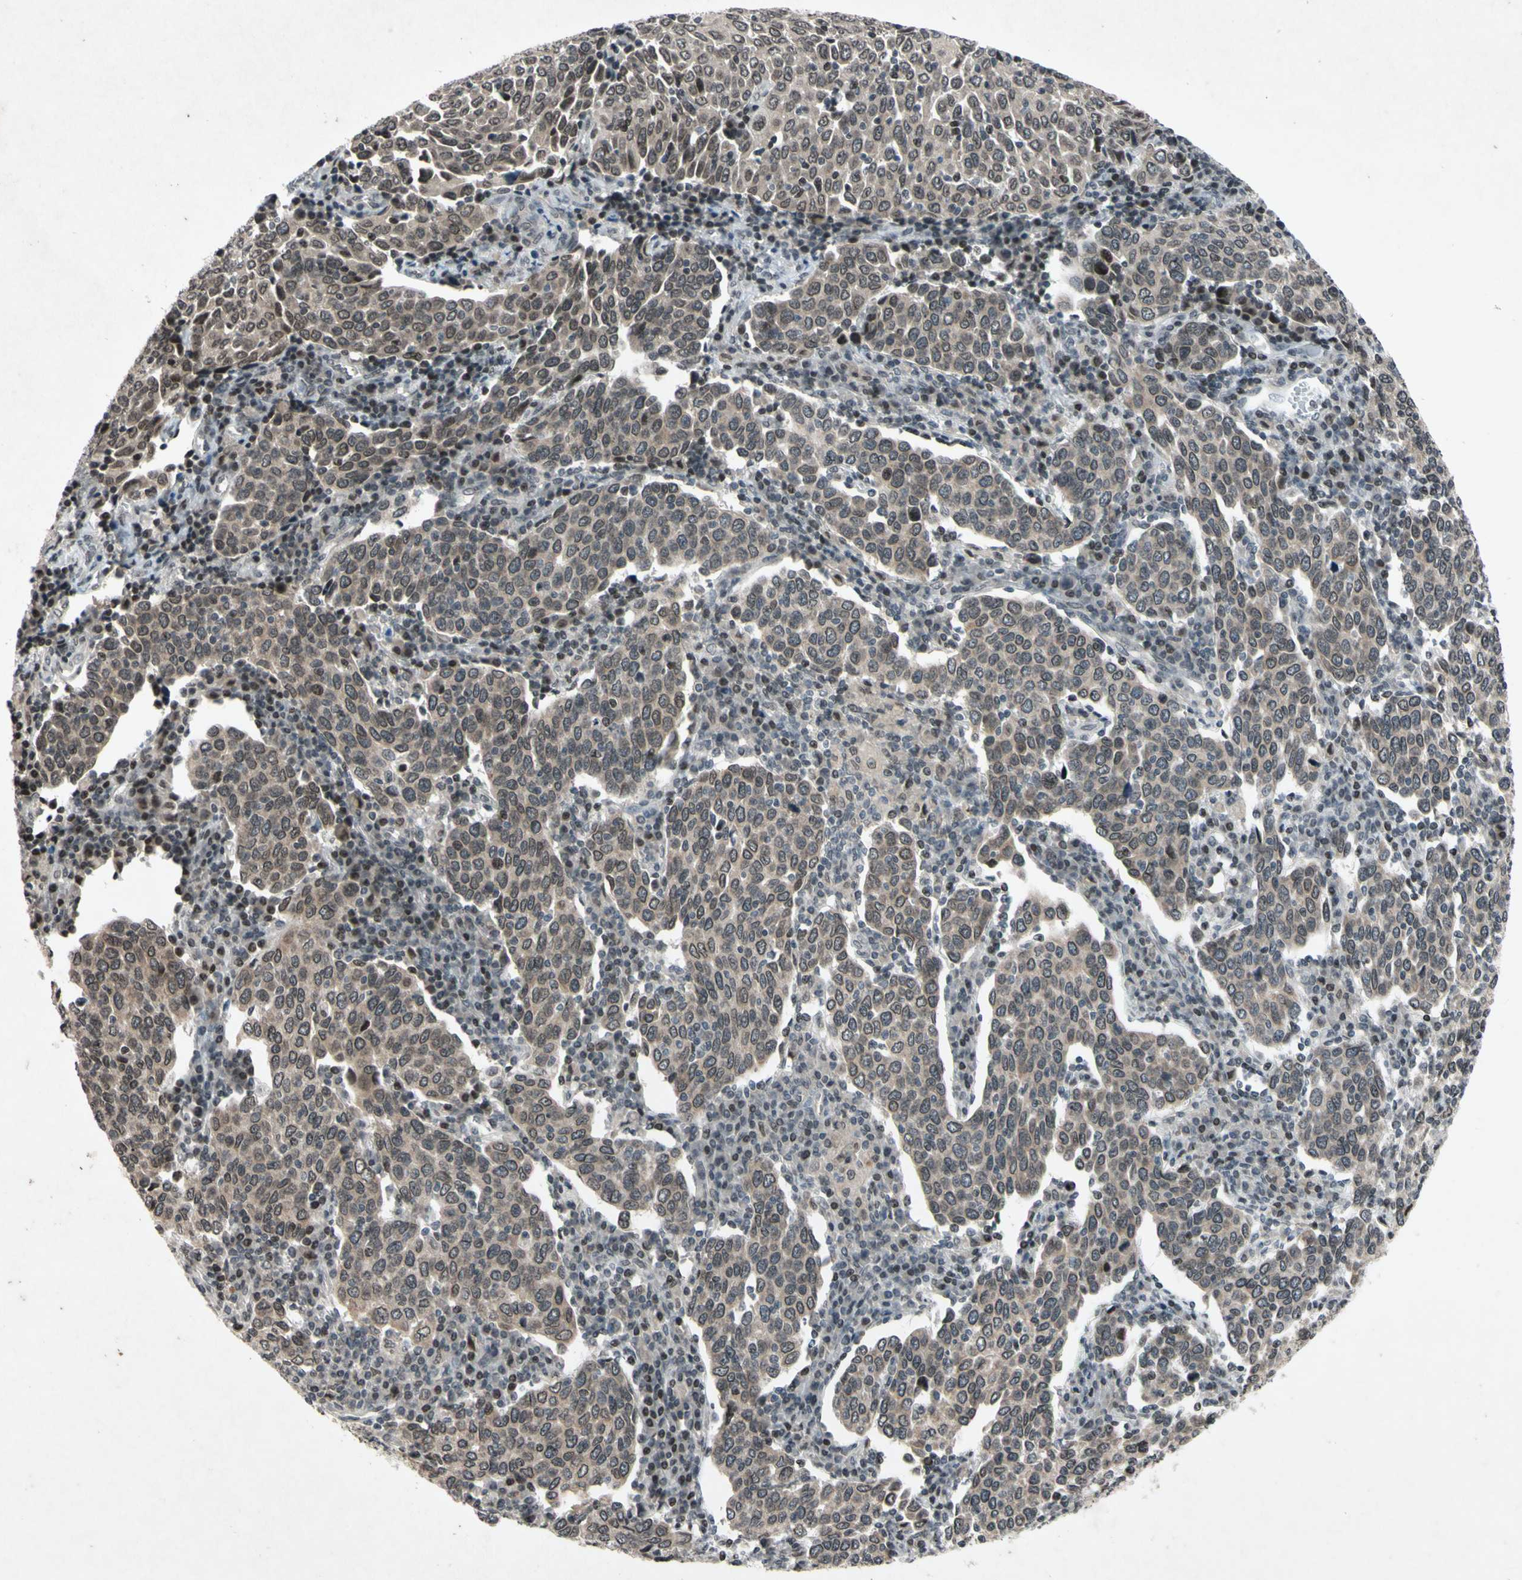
{"staining": {"intensity": "weak", "quantity": "25%-75%", "location": "cytoplasmic/membranous,nuclear"}, "tissue": "cervical cancer", "cell_type": "Tumor cells", "image_type": "cancer", "snomed": [{"axis": "morphology", "description": "Squamous cell carcinoma, NOS"}, {"axis": "topography", "description": "Cervix"}], "caption": "Cervical cancer (squamous cell carcinoma) tissue displays weak cytoplasmic/membranous and nuclear expression in approximately 25%-75% of tumor cells, visualized by immunohistochemistry.", "gene": "XPO1", "patient": {"sex": "female", "age": 40}}